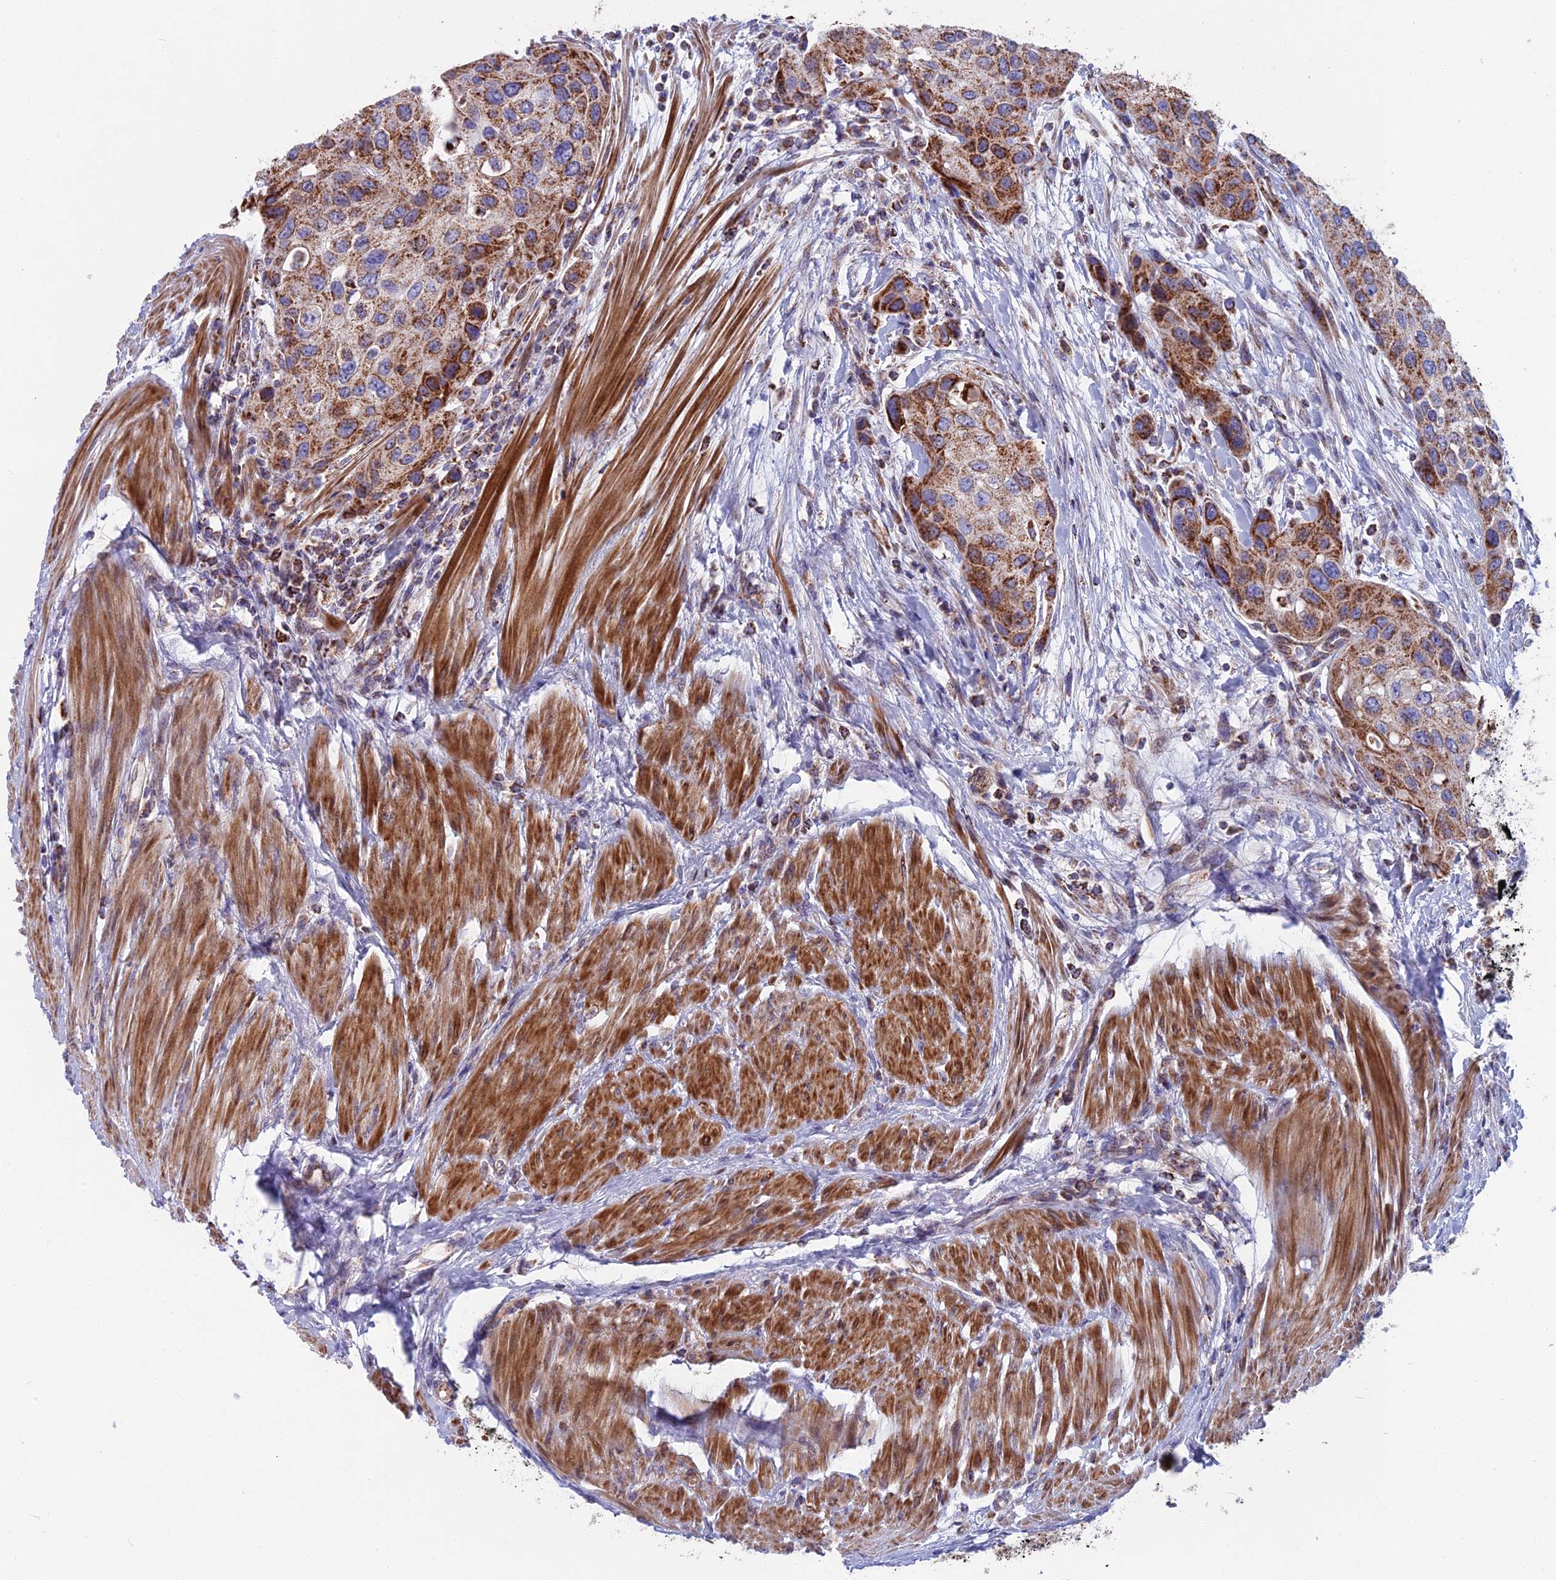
{"staining": {"intensity": "moderate", "quantity": "25%-75%", "location": "cytoplasmic/membranous"}, "tissue": "urothelial cancer", "cell_type": "Tumor cells", "image_type": "cancer", "snomed": [{"axis": "morphology", "description": "Normal tissue, NOS"}, {"axis": "morphology", "description": "Urothelial carcinoma, High grade"}, {"axis": "topography", "description": "Vascular tissue"}, {"axis": "topography", "description": "Urinary bladder"}], "caption": "Tumor cells demonstrate medium levels of moderate cytoplasmic/membranous expression in approximately 25%-75% of cells in urothelial cancer. Ihc stains the protein in brown and the nuclei are stained blue.", "gene": "CS", "patient": {"sex": "female", "age": 56}}